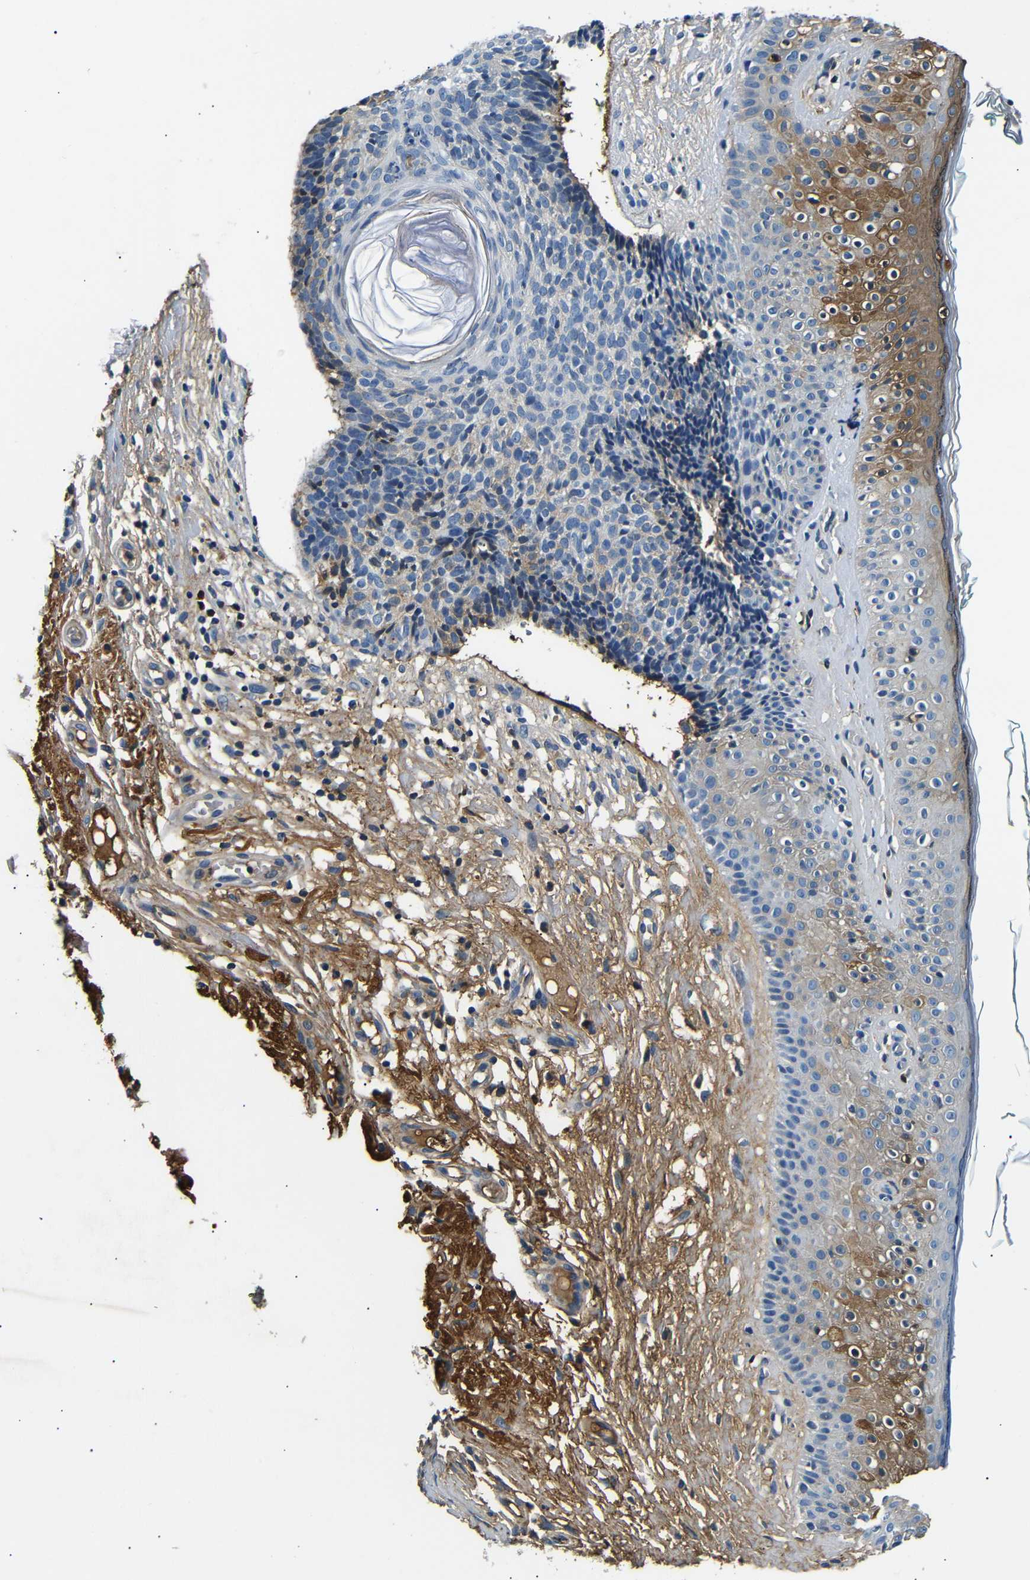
{"staining": {"intensity": "weak", "quantity": "<25%", "location": "cytoplasmic/membranous"}, "tissue": "skin cancer", "cell_type": "Tumor cells", "image_type": "cancer", "snomed": [{"axis": "morphology", "description": "Basal cell carcinoma"}, {"axis": "topography", "description": "Skin"}], "caption": "DAB (3,3'-diaminobenzidine) immunohistochemical staining of human skin cancer shows no significant positivity in tumor cells.", "gene": "LHCGR", "patient": {"sex": "female", "age": 84}}